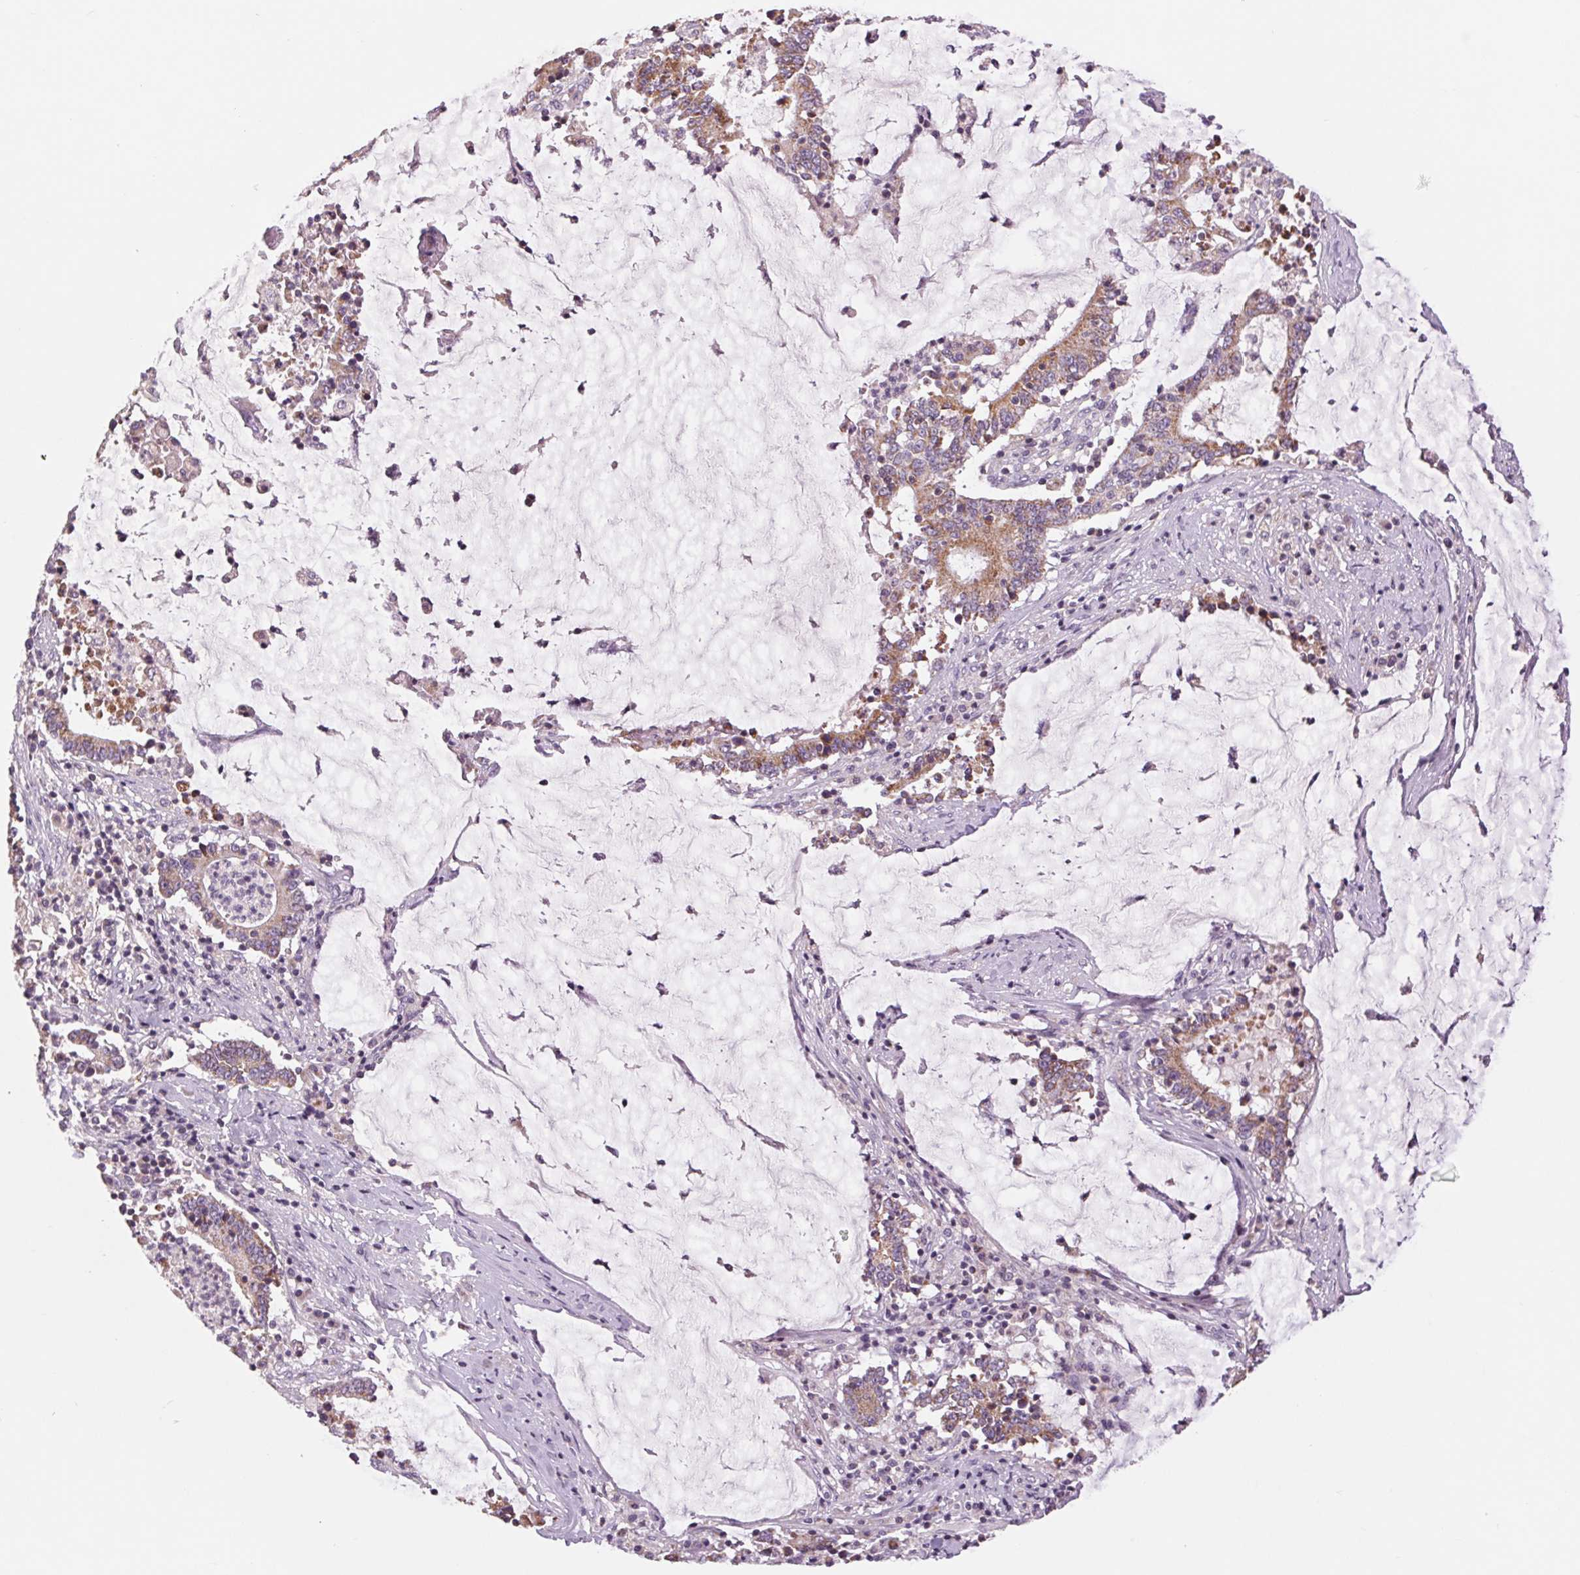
{"staining": {"intensity": "moderate", "quantity": ">75%", "location": "cytoplasmic/membranous"}, "tissue": "stomach cancer", "cell_type": "Tumor cells", "image_type": "cancer", "snomed": [{"axis": "morphology", "description": "Adenocarcinoma, NOS"}, {"axis": "topography", "description": "Stomach, upper"}], "caption": "Protein expression analysis of human stomach cancer reveals moderate cytoplasmic/membranous expression in approximately >75% of tumor cells. (Brightfield microscopy of DAB IHC at high magnification).", "gene": "COX6A1", "patient": {"sex": "male", "age": 68}}